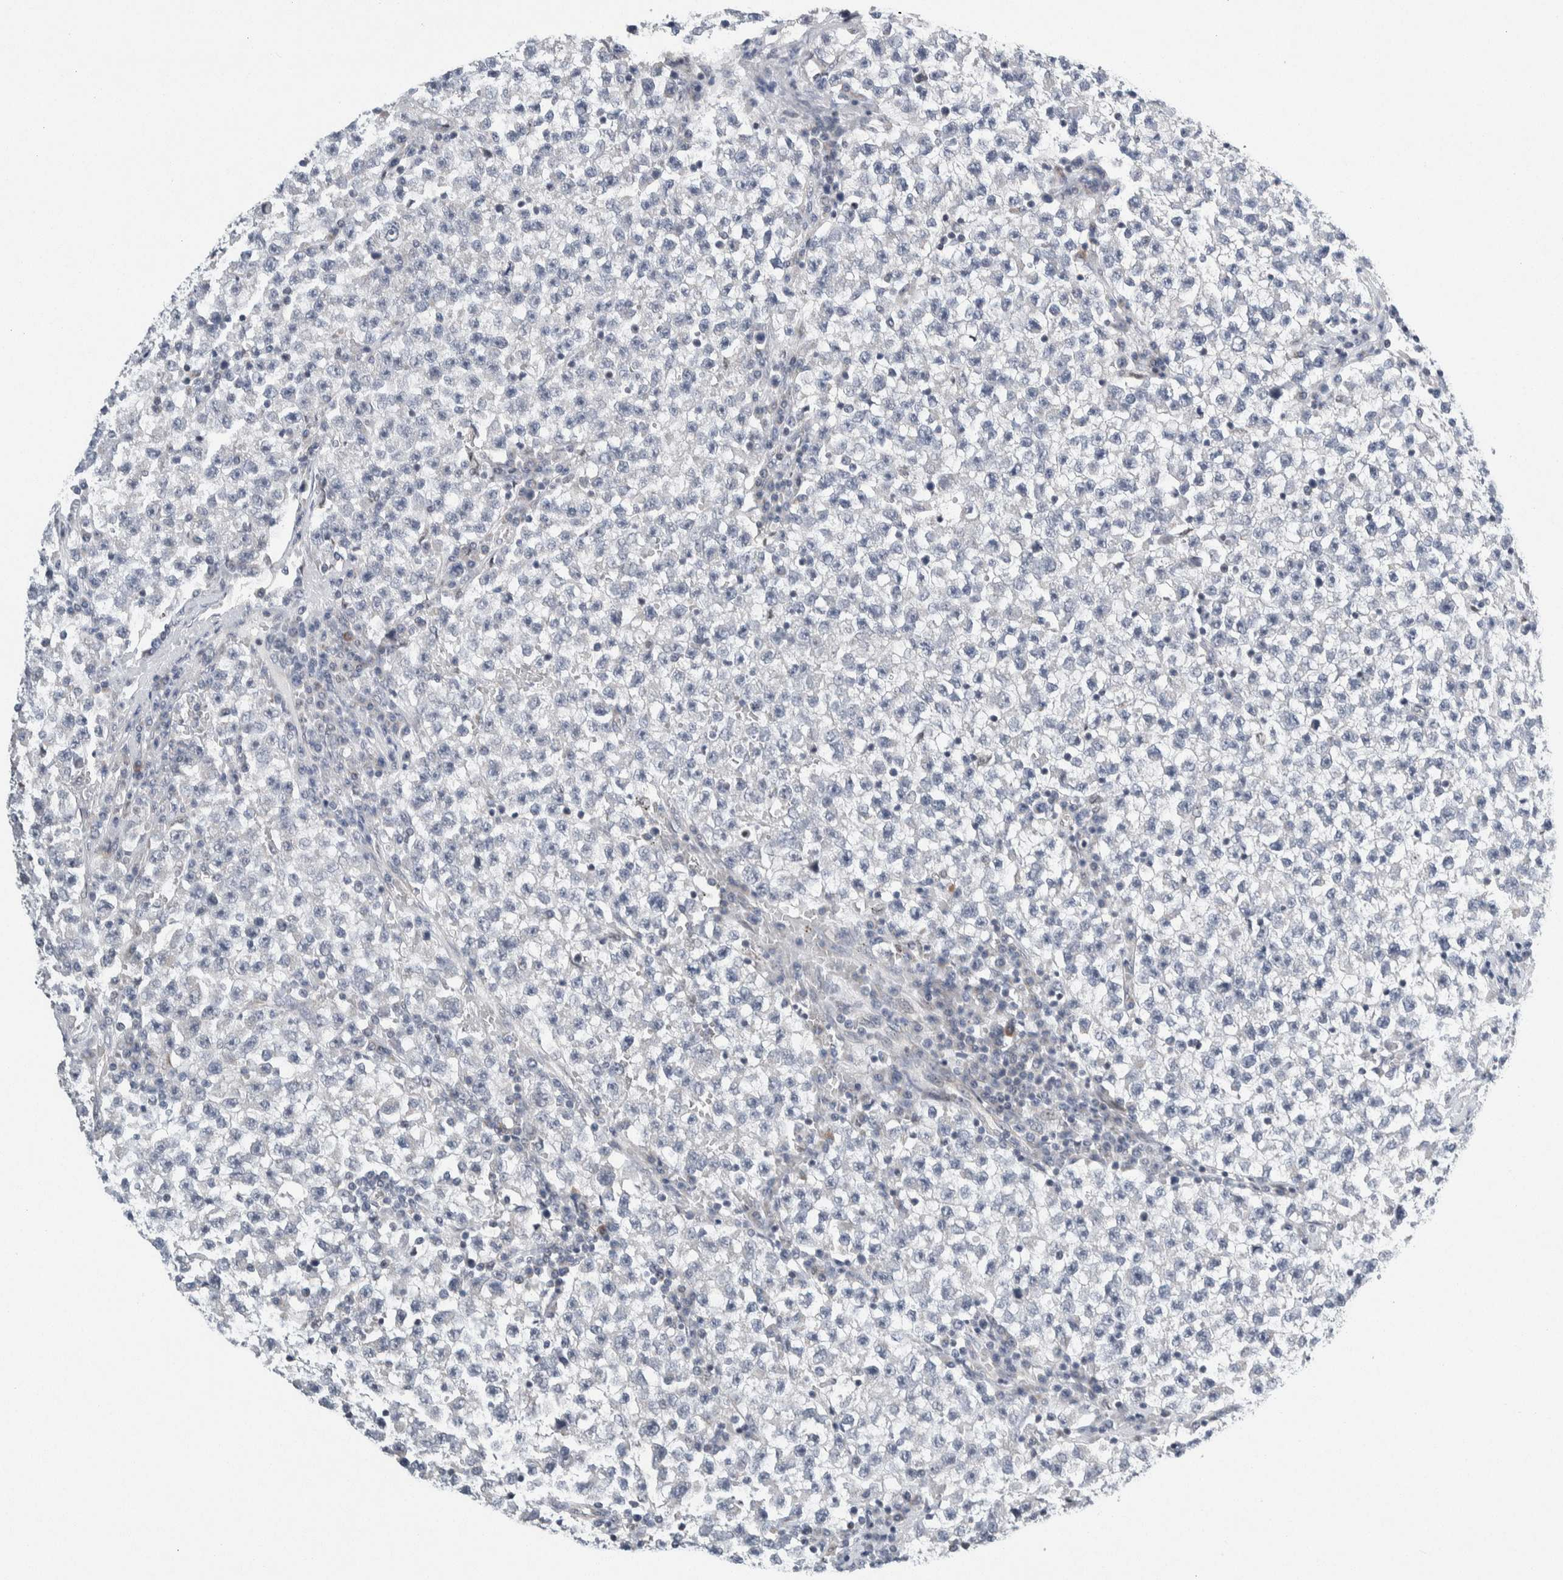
{"staining": {"intensity": "negative", "quantity": "none", "location": "none"}, "tissue": "testis cancer", "cell_type": "Tumor cells", "image_type": "cancer", "snomed": [{"axis": "morphology", "description": "Seminoma, NOS"}, {"axis": "topography", "description": "Testis"}], "caption": "High magnification brightfield microscopy of testis cancer (seminoma) stained with DAB (3,3'-diaminobenzidine) (brown) and counterstained with hematoxylin (blue): tumor cells show no significant staining. (Immunohistochemistry, brightfield microscopy, high magnification).", "gene": "NEUROD1", "patient": {"sex": "male", "age": 22}}